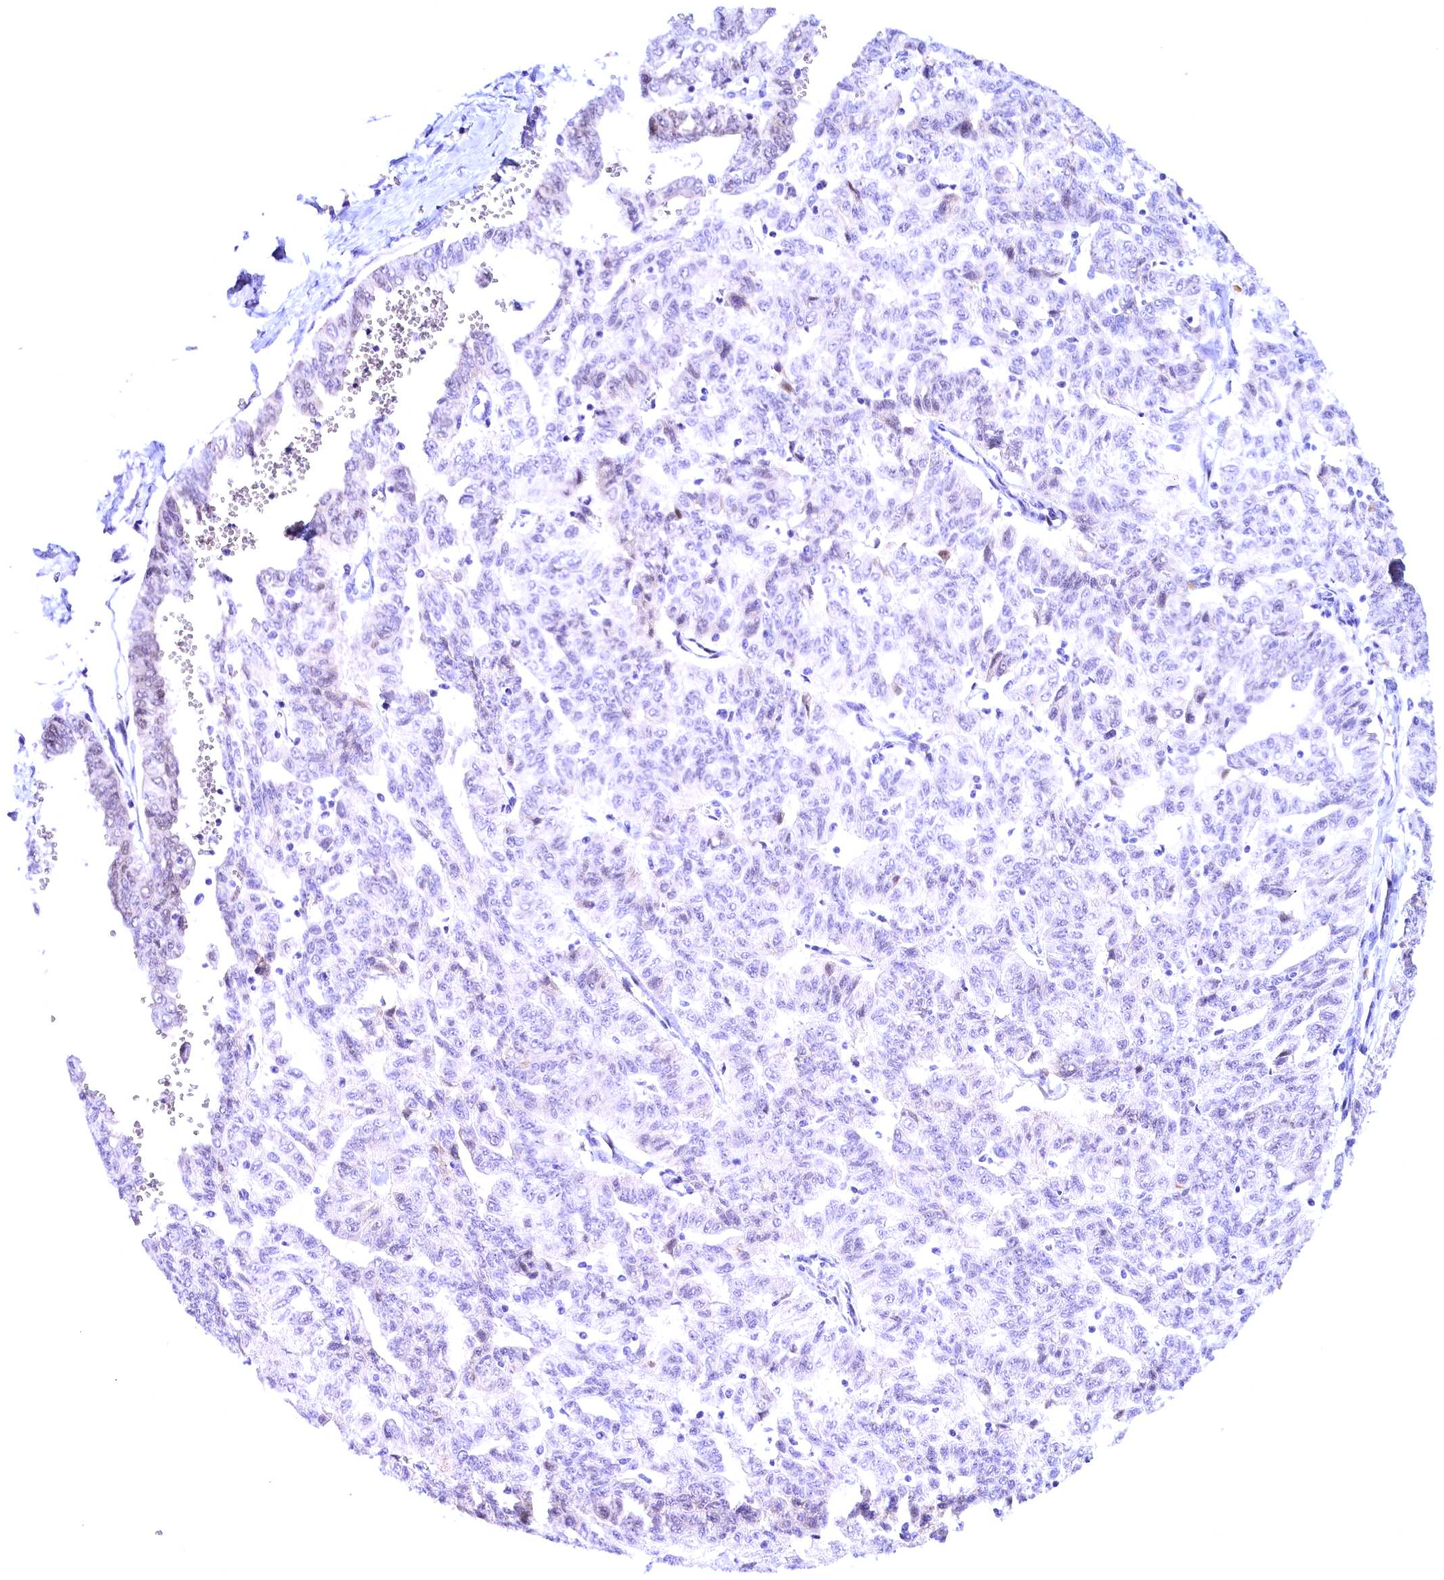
{"staining": {"intensity": "negative", "quantity": "none", "location": "none"}, "tissue": "liver cancer", "cell_type": "Tumor cells", "image_type": "cancer", "snomed": [{"axis": "morphology", "description": "Cholangiocarcinoma"}, {"axis": "topography", "description": "Liver"}], "caption": "Protein analysis of liver cancer displays no significant positivity in tumor cells.", "gene": "CCDC106", "patient": {"sex": "female", "age": 77}}